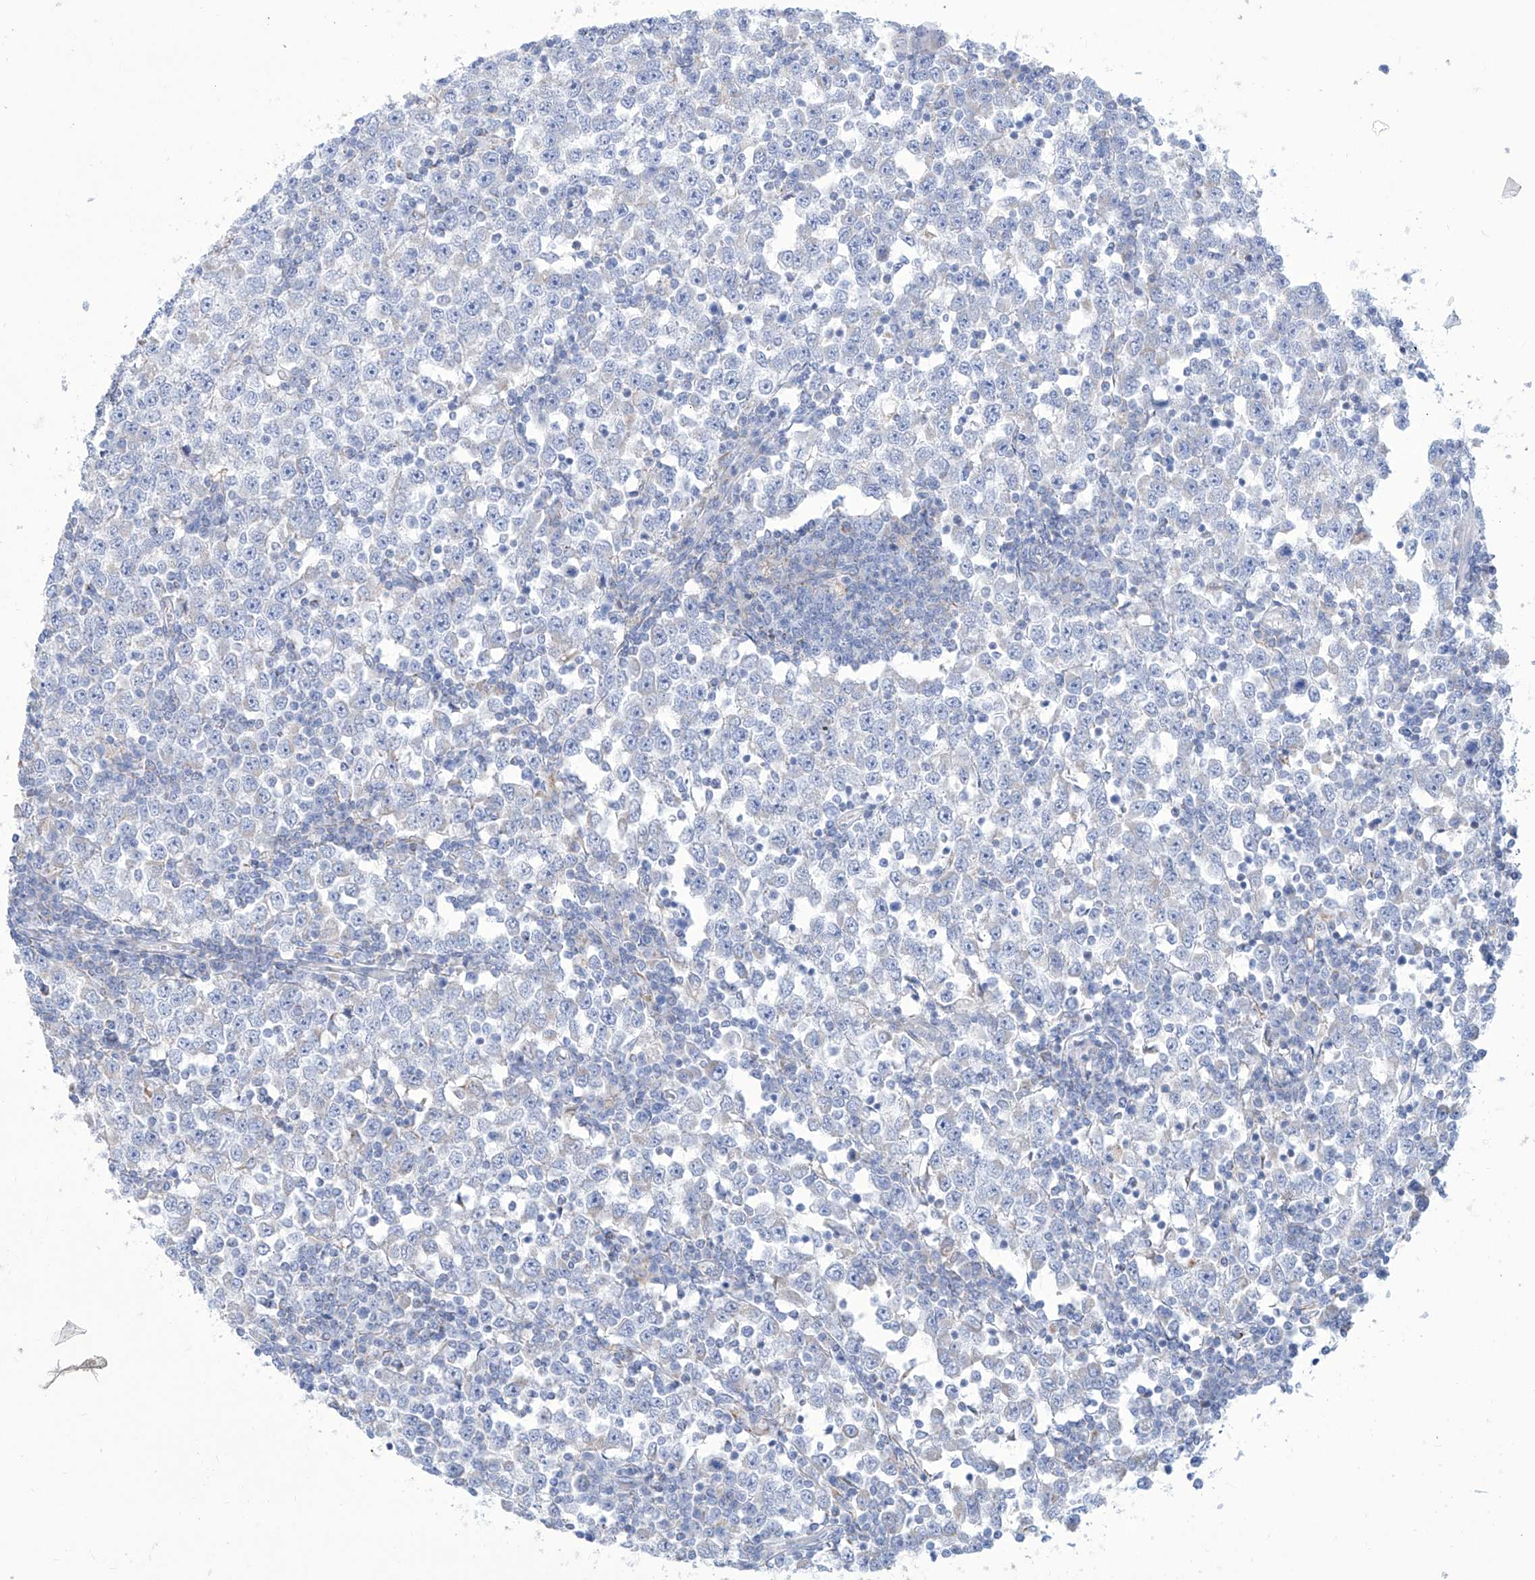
{"staining": {"intensity": "negative", "quantity": "none", "location": "none"}, "tissue": "testis cancer", "cell_type": "Tumor cells", "image_type": "cancer", "snomed": [{"axis": "morphology", "description": "Seminoma, NOS"}, {"axis": "topography", "description": "Testis"}], "caption": "The photomicrograph displays no significant positivity in tumor cells of testis cancer (seminoma).", "gene": "ALDH6A1", "patient": {"sex": "male", "age": 65}}